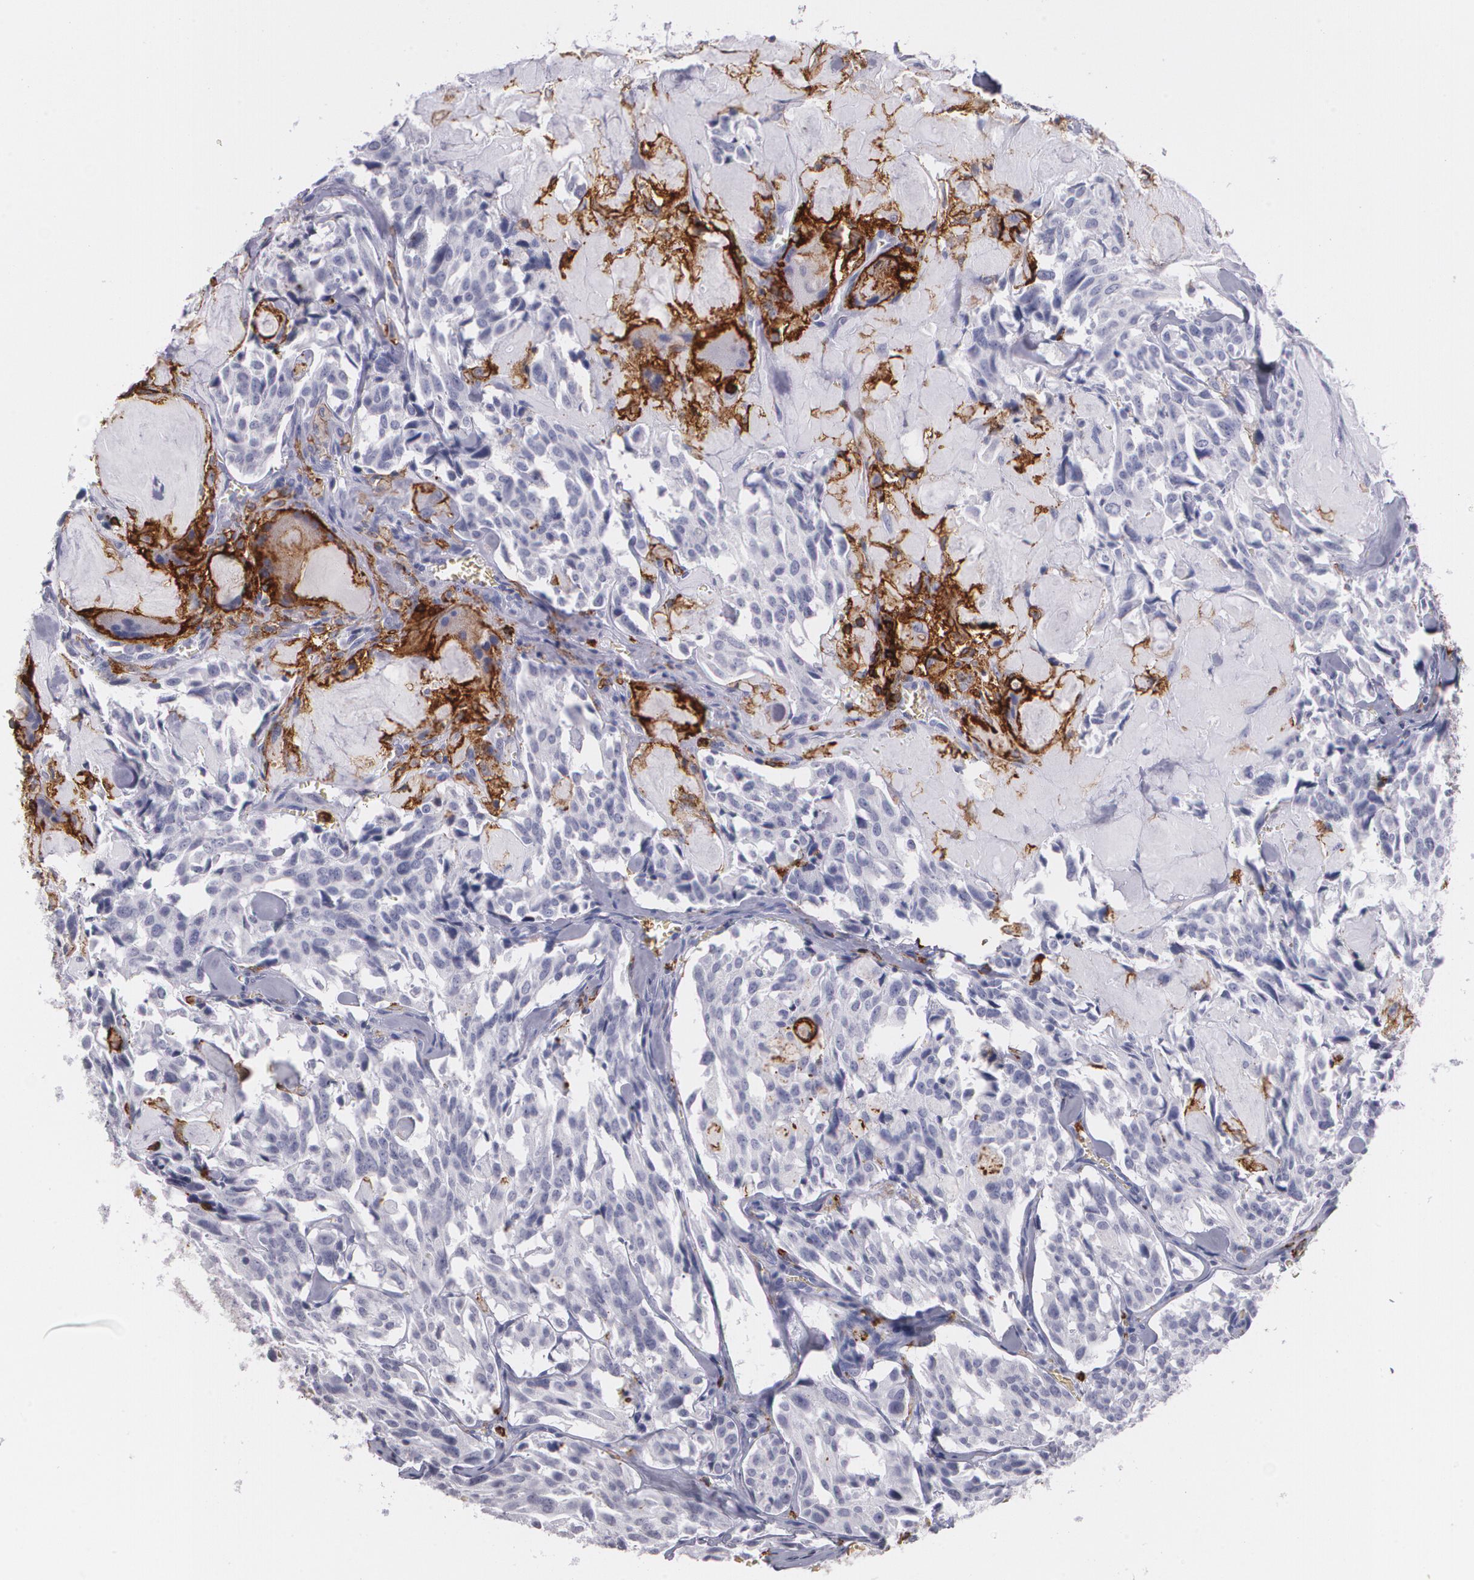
{"staining": {"intensity": "negative", "quantity": "none", "location": "none"}, "tissue": "thyroid cancer", "cell_type": "Tumor cells", "image_type": "cancer", "snomed": [{"axis": "morphology", "description": "Carcinoma, NOS"}, {"axis": "morphology", "description": "Carcinoid, malignant, NOS"}, {"axis": "topography", "description": "Thyroid gland"}], "caption": "Immunohistochemical staining of human carcinoid (malignant) (thyroid) demonstrates no significant positivity in tumor cells.", "gene": "PTPRC", "patient": {"sex": "male", "age": 33}}